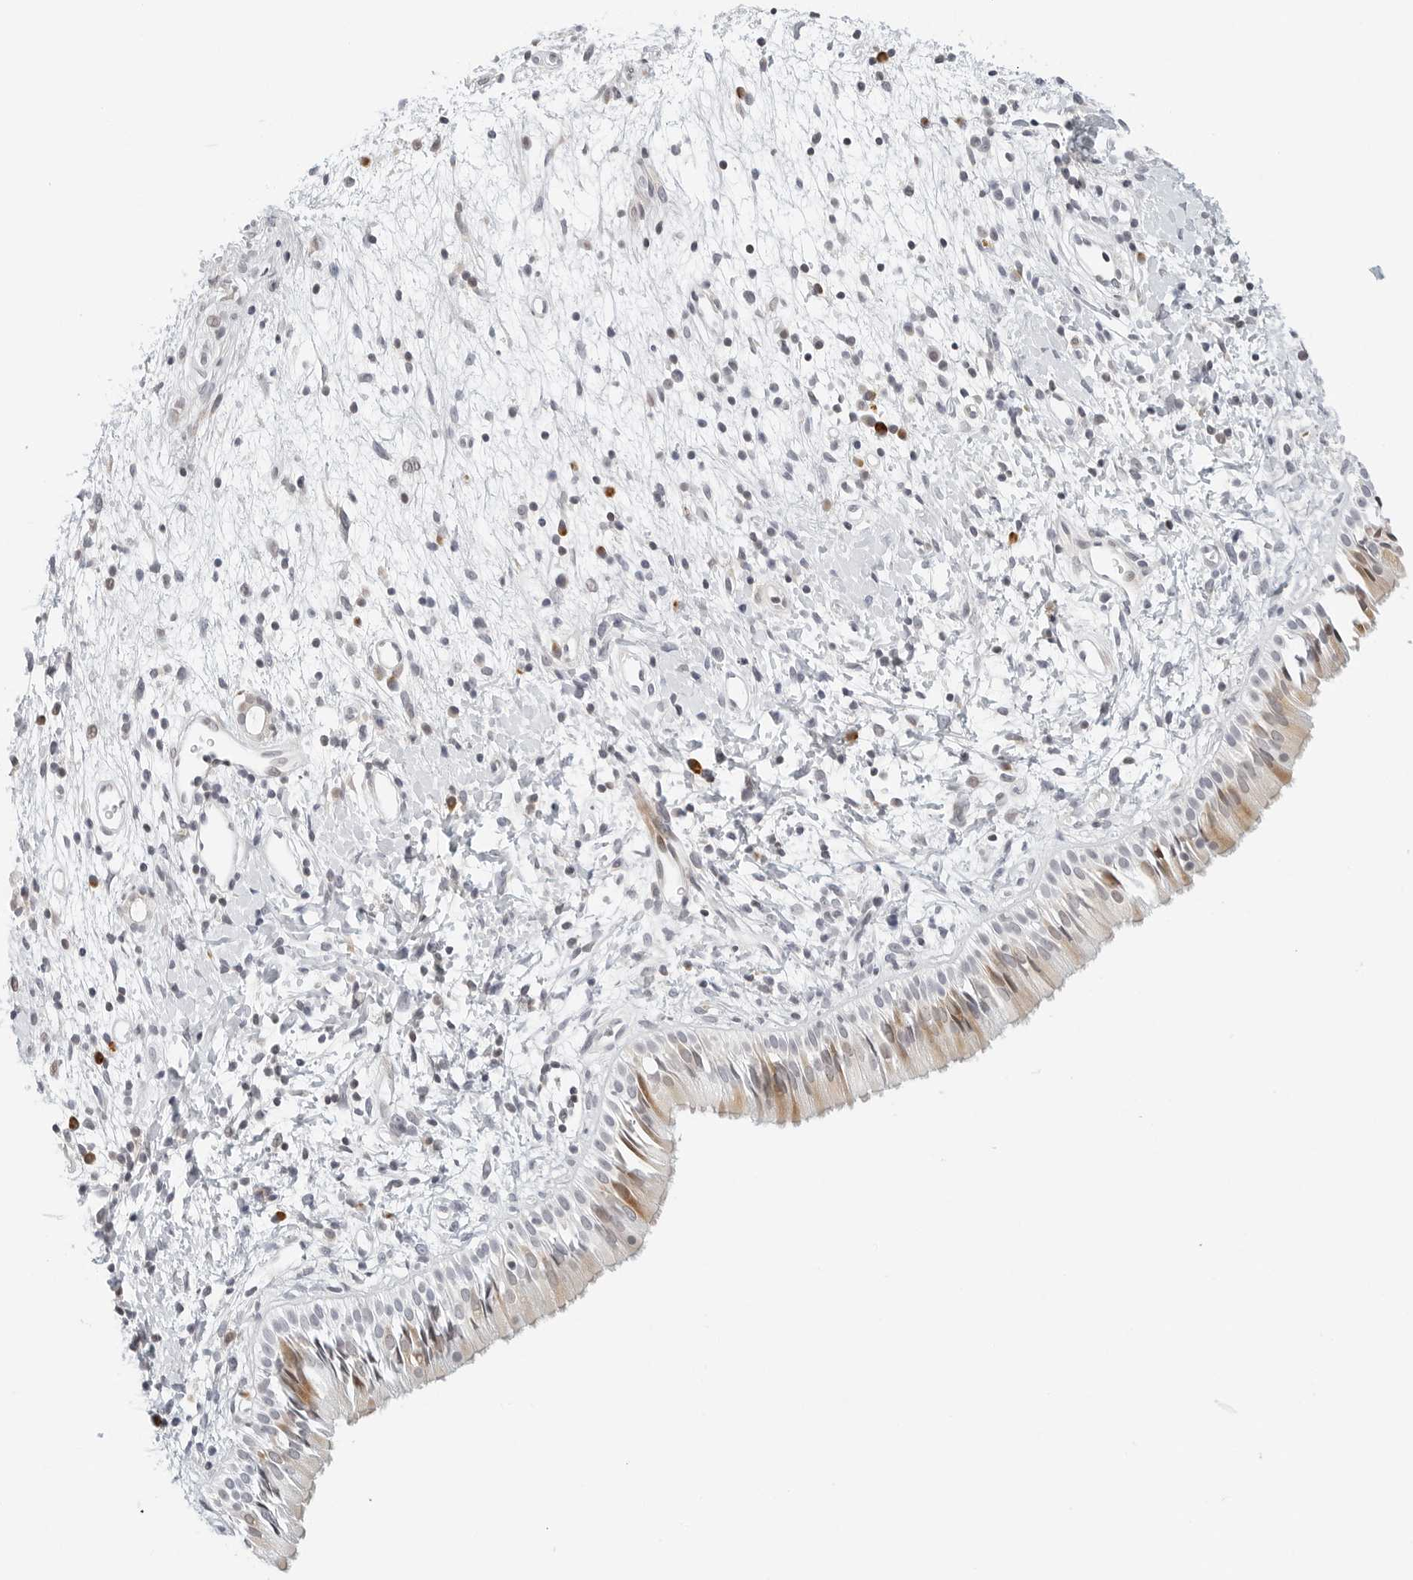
{"staining": {"intensity": "moderate", "quantity": "<25%", "location": "cytoplasmic/membranous"}, "tissue": "nasopharynx", "cell_type": "Respiratory epithelial cells", "image_type": "normal", "snomed": [{"axis": "morphology", "description": "Normal tissue, NOS"}, {"axis": "topography", "description": "Nasopharynx"}], "caption": "This photomicrograph shows immunohistochemistry staining of benign nasopharynx, with low moderate cytoplasmic/membranous positivity in approximately <25% of respiratory epithelial cells.", "gene": "PARP10", "patient": {"sex": "male", "age": 22}}